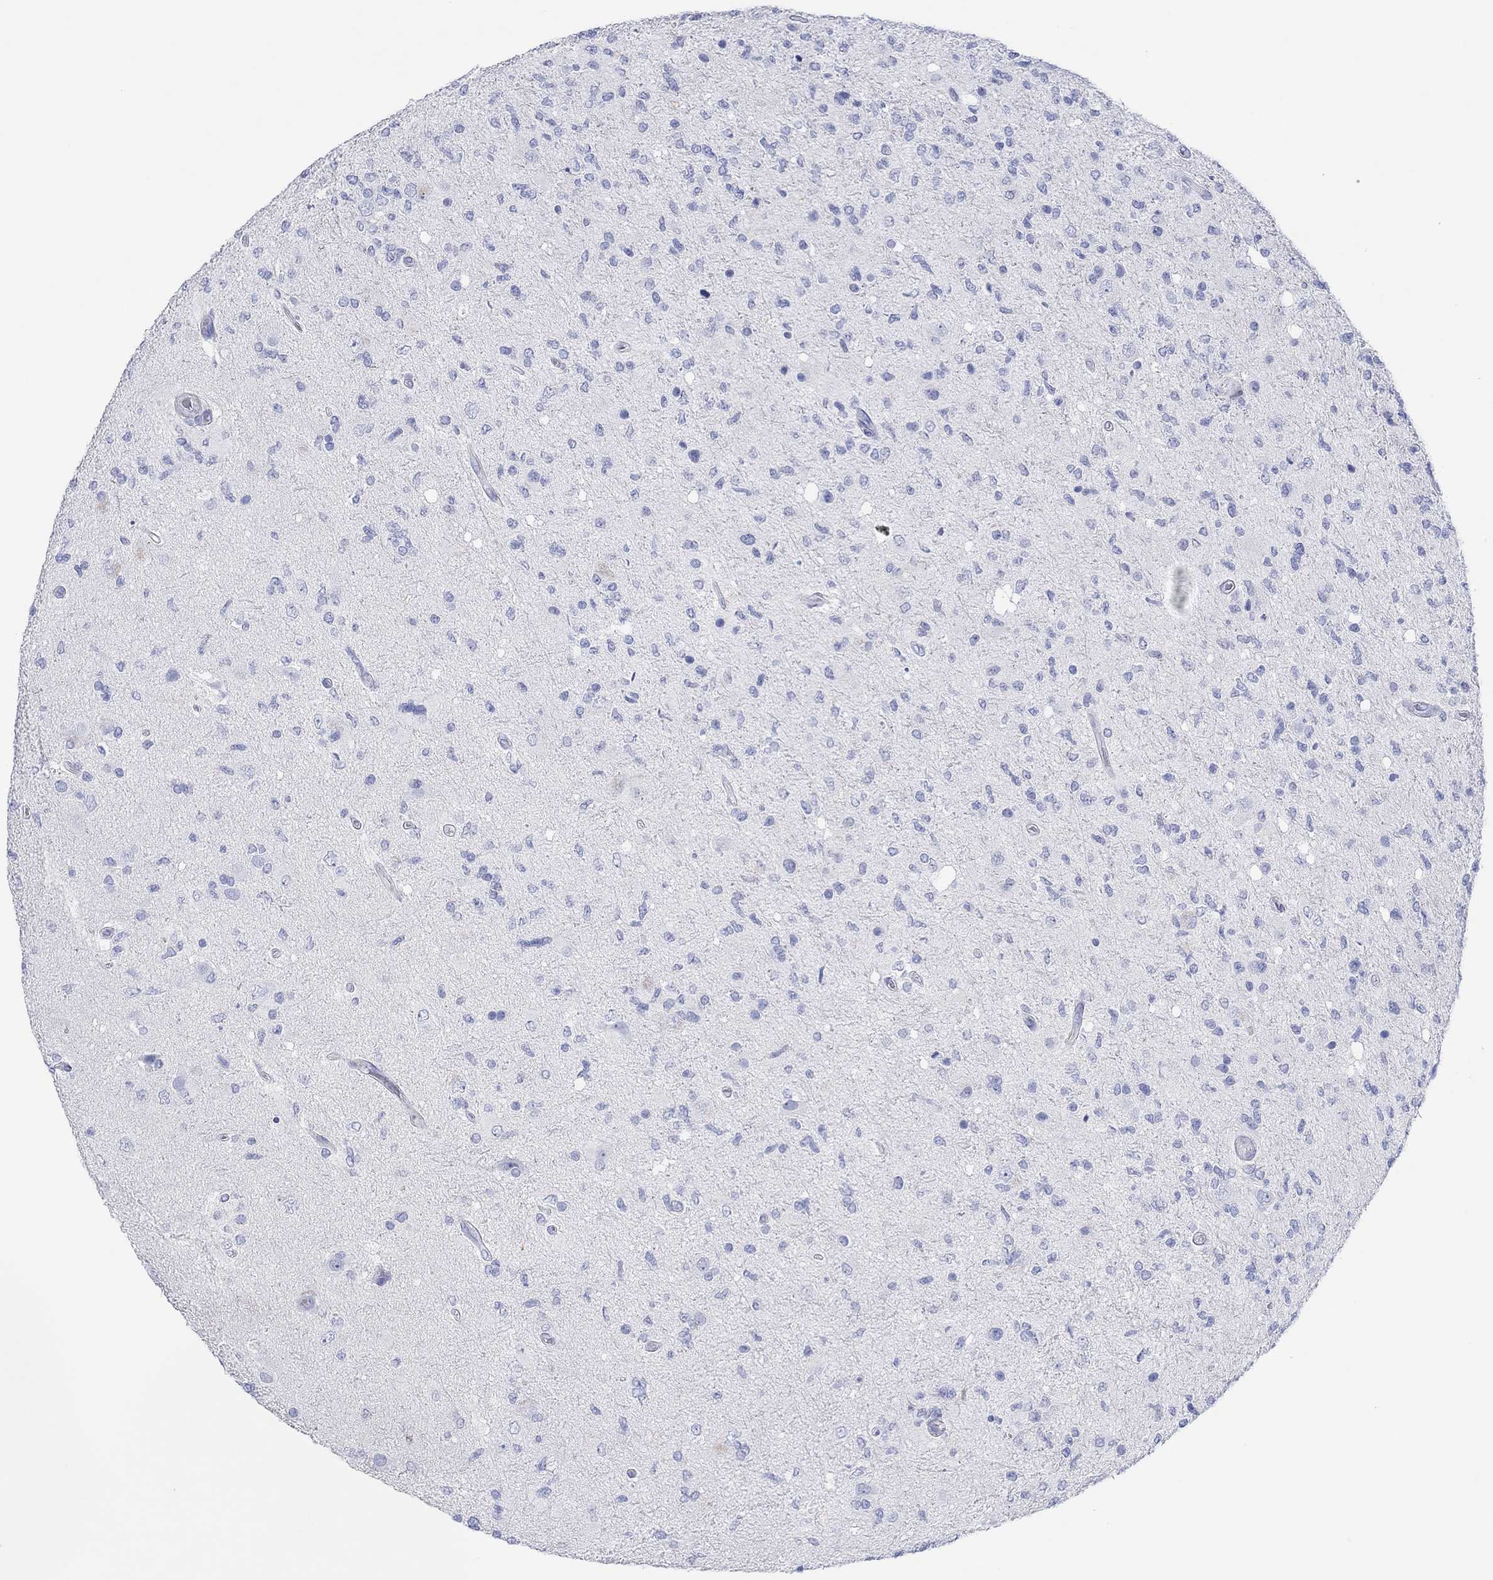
{"staining": {"intensity": "negative", "quantity": "none", "location": "none"}, "tissue": "glioma", "cell_type": "Tumor cells", "image_type": "cancer", "snomed": [{"axis": "morphology", "description": "Glioma, malignant, High grade"}, {"axis": "topography", "description": "Cerebral cortex"}], "caption": "The micrograph displays no staining of tumor cells in malignant glioma (high-grade).", "gene": "PPIL6", "patient": {"sex": "male", "age": 70}}